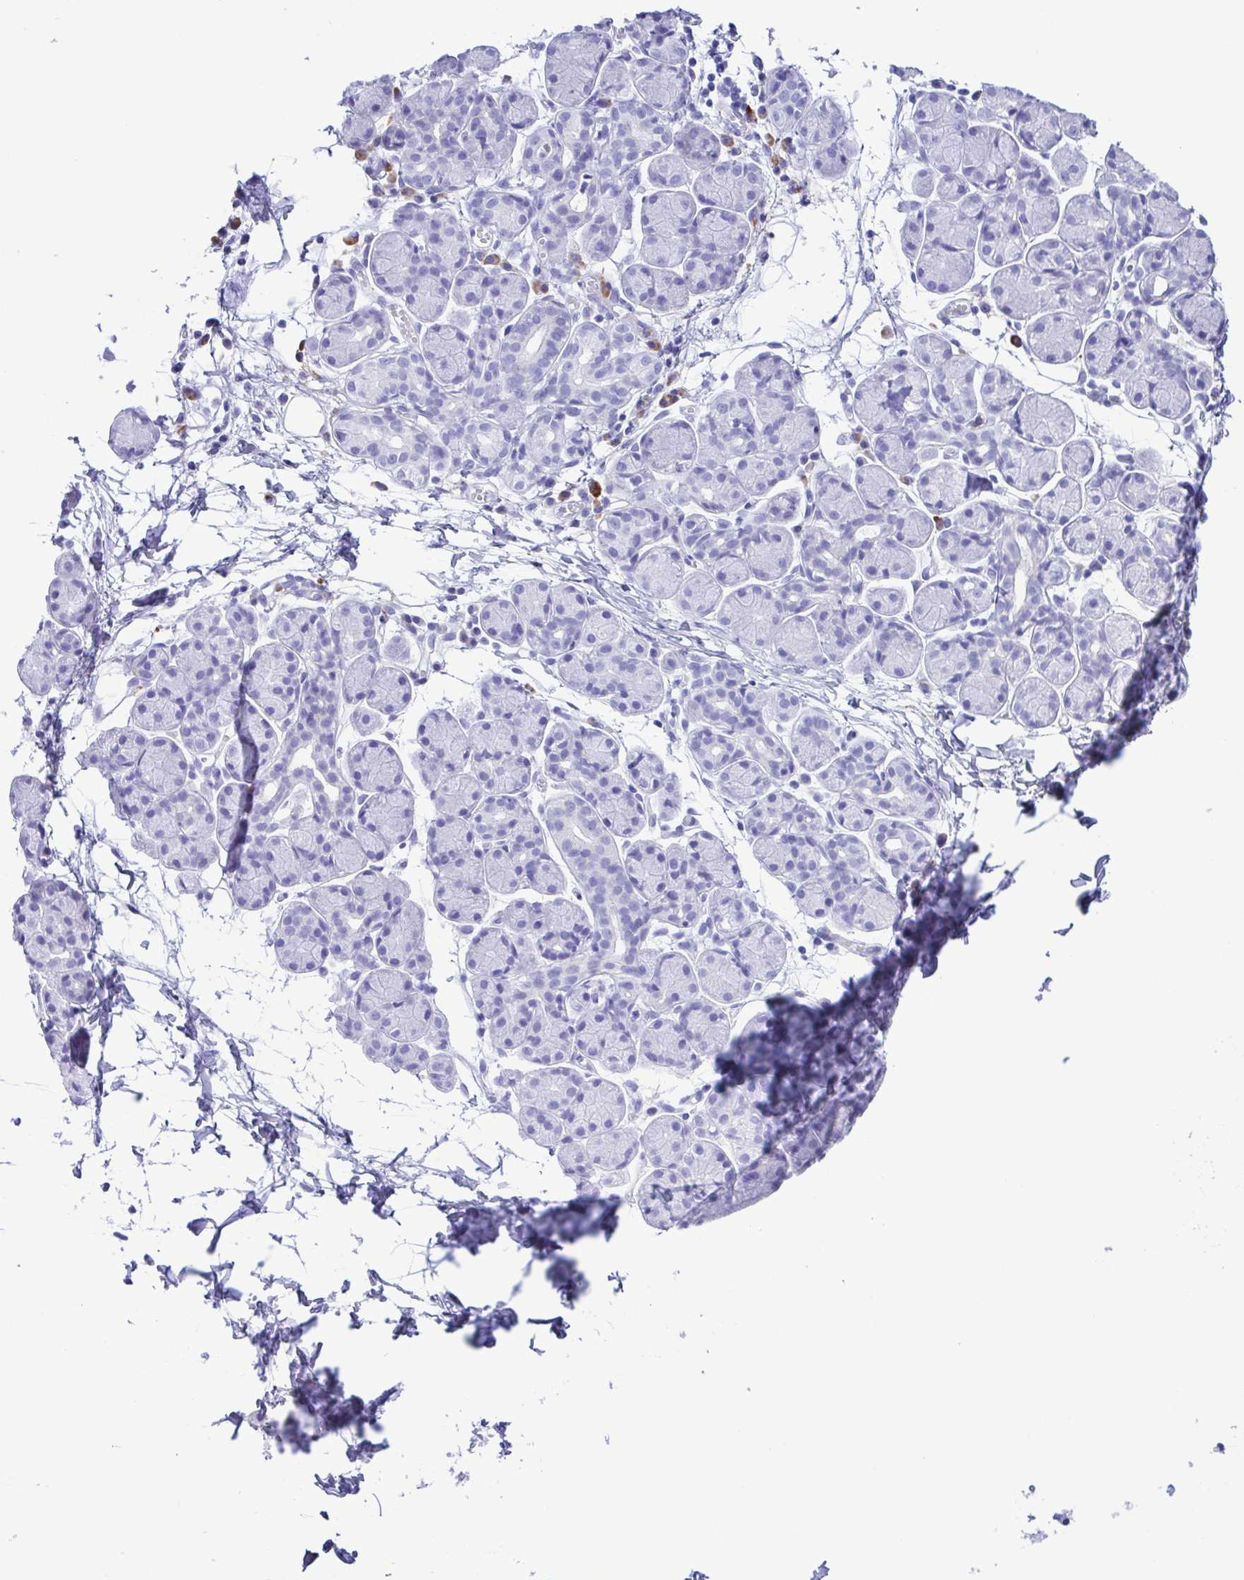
{"staining": {"intensity": "negative", "quantity": "none", "location": "none"}, "tissue": "salivary gland", "cell_type": "Glandular cells", "image_type": "normal", "snomed": [{"axis": "morphology", "description": "Normal tissue, NOS"}, {"axis": "morphology", "description": "Inflammation, NOS"}, {"axis": "topography", "description": "Lymph node"}, {"axis": "topography", "description": "Salivary gland"}], "caption": "Micrograph shows no significant protein expression in glandular cells of benign salivary gland. Nuclei are stained in blue.", "gene": "GPR17", "patient": {"sex": "male", "age": 3}}